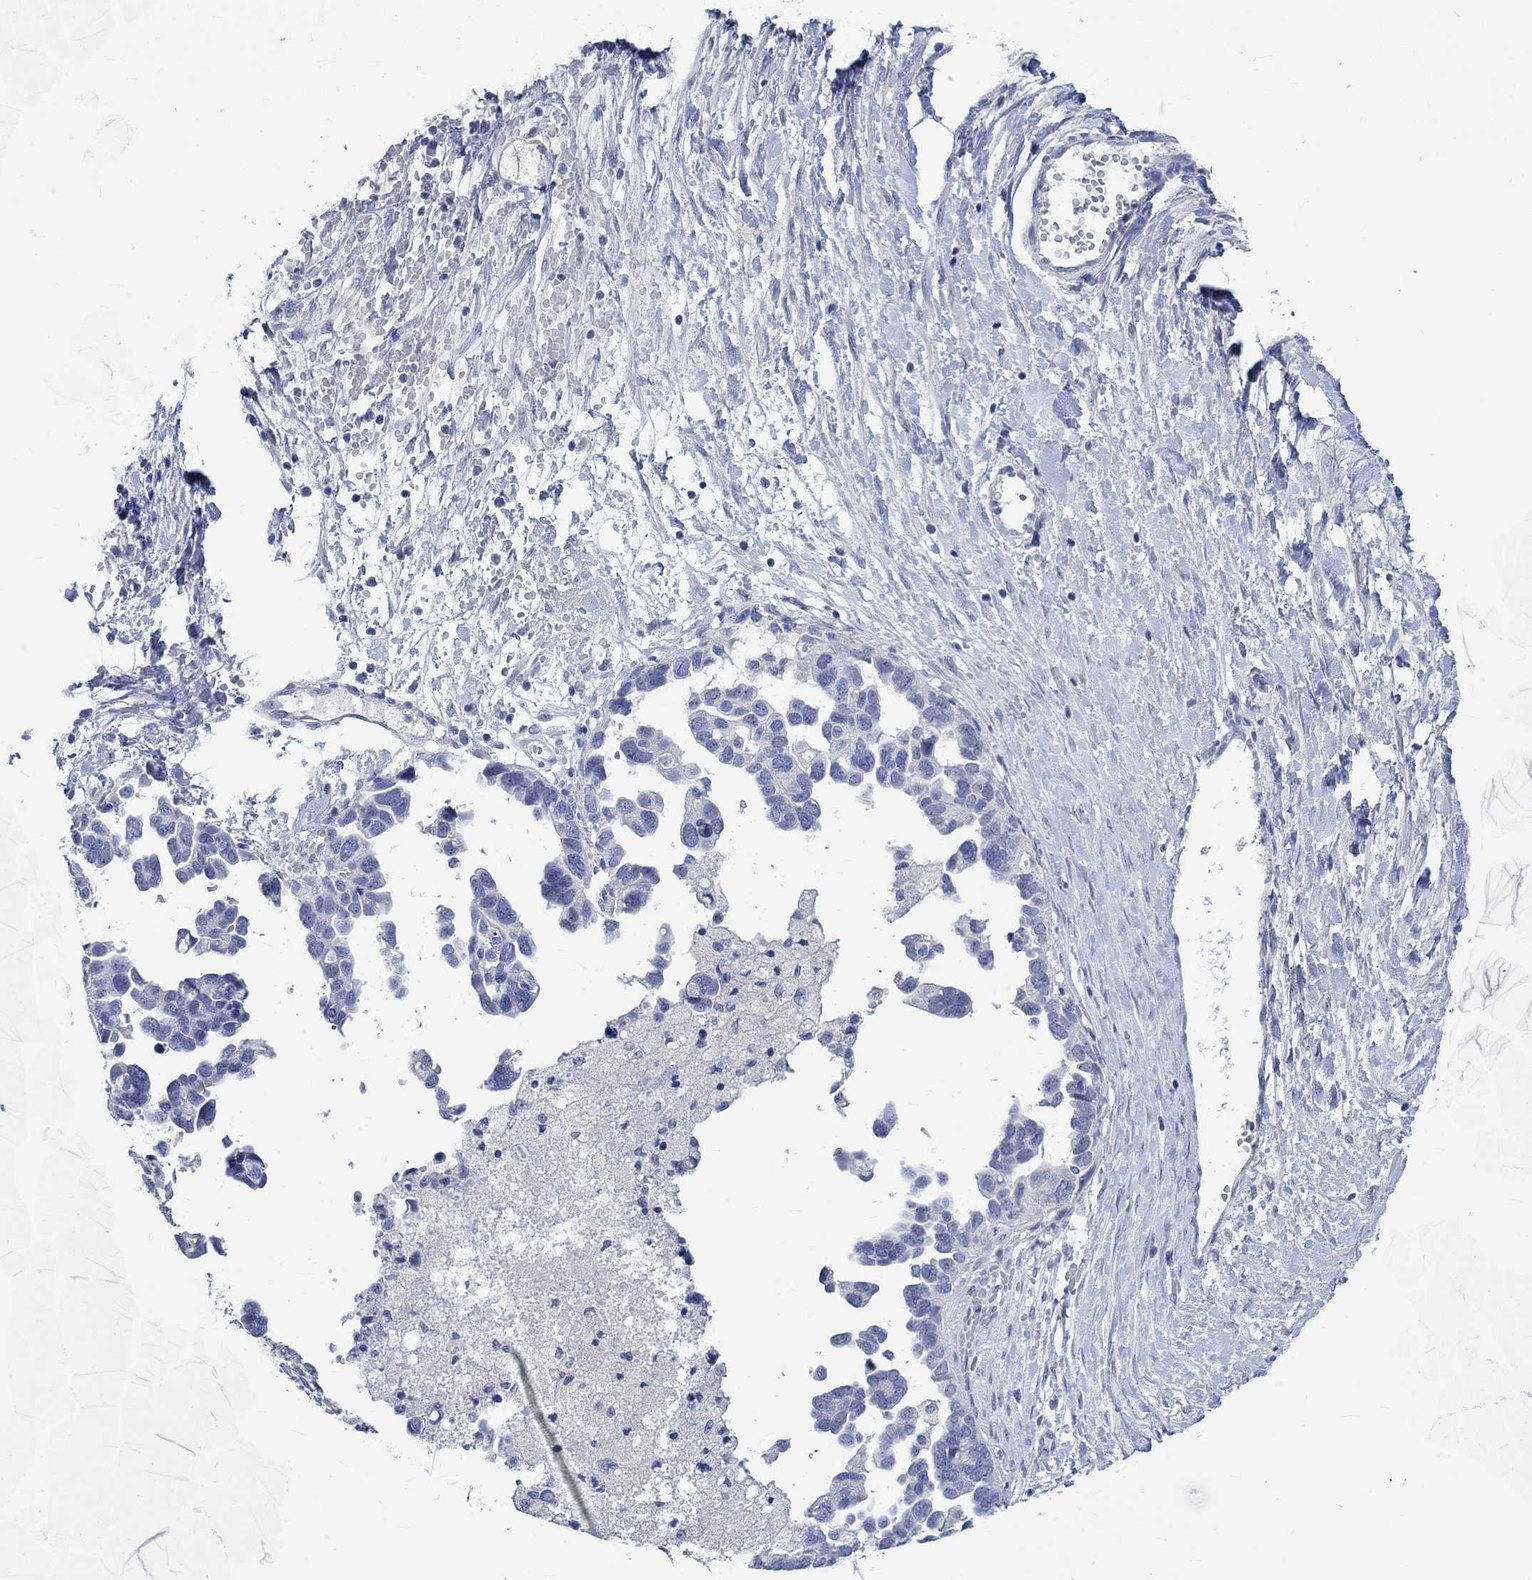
{"staining": {"intensity": "negative", "quantity": "none", "location": "none"}, "tissue": "ovarian cancer", "cell_type": "Tumor cells", "image_type": "cancer", "snomed": [{"axis": "morphology", "description": "Cystadenocarcinoma, serous, NOS"}, {"axis": "topography", "description": "Ovary"}], "caption": "Ovarian cancer was stained to show a protein in brown. There is no significant staining in tumor cells.", "gene": "C4orf47", "patient": {"sex": "female", "age": 54}}